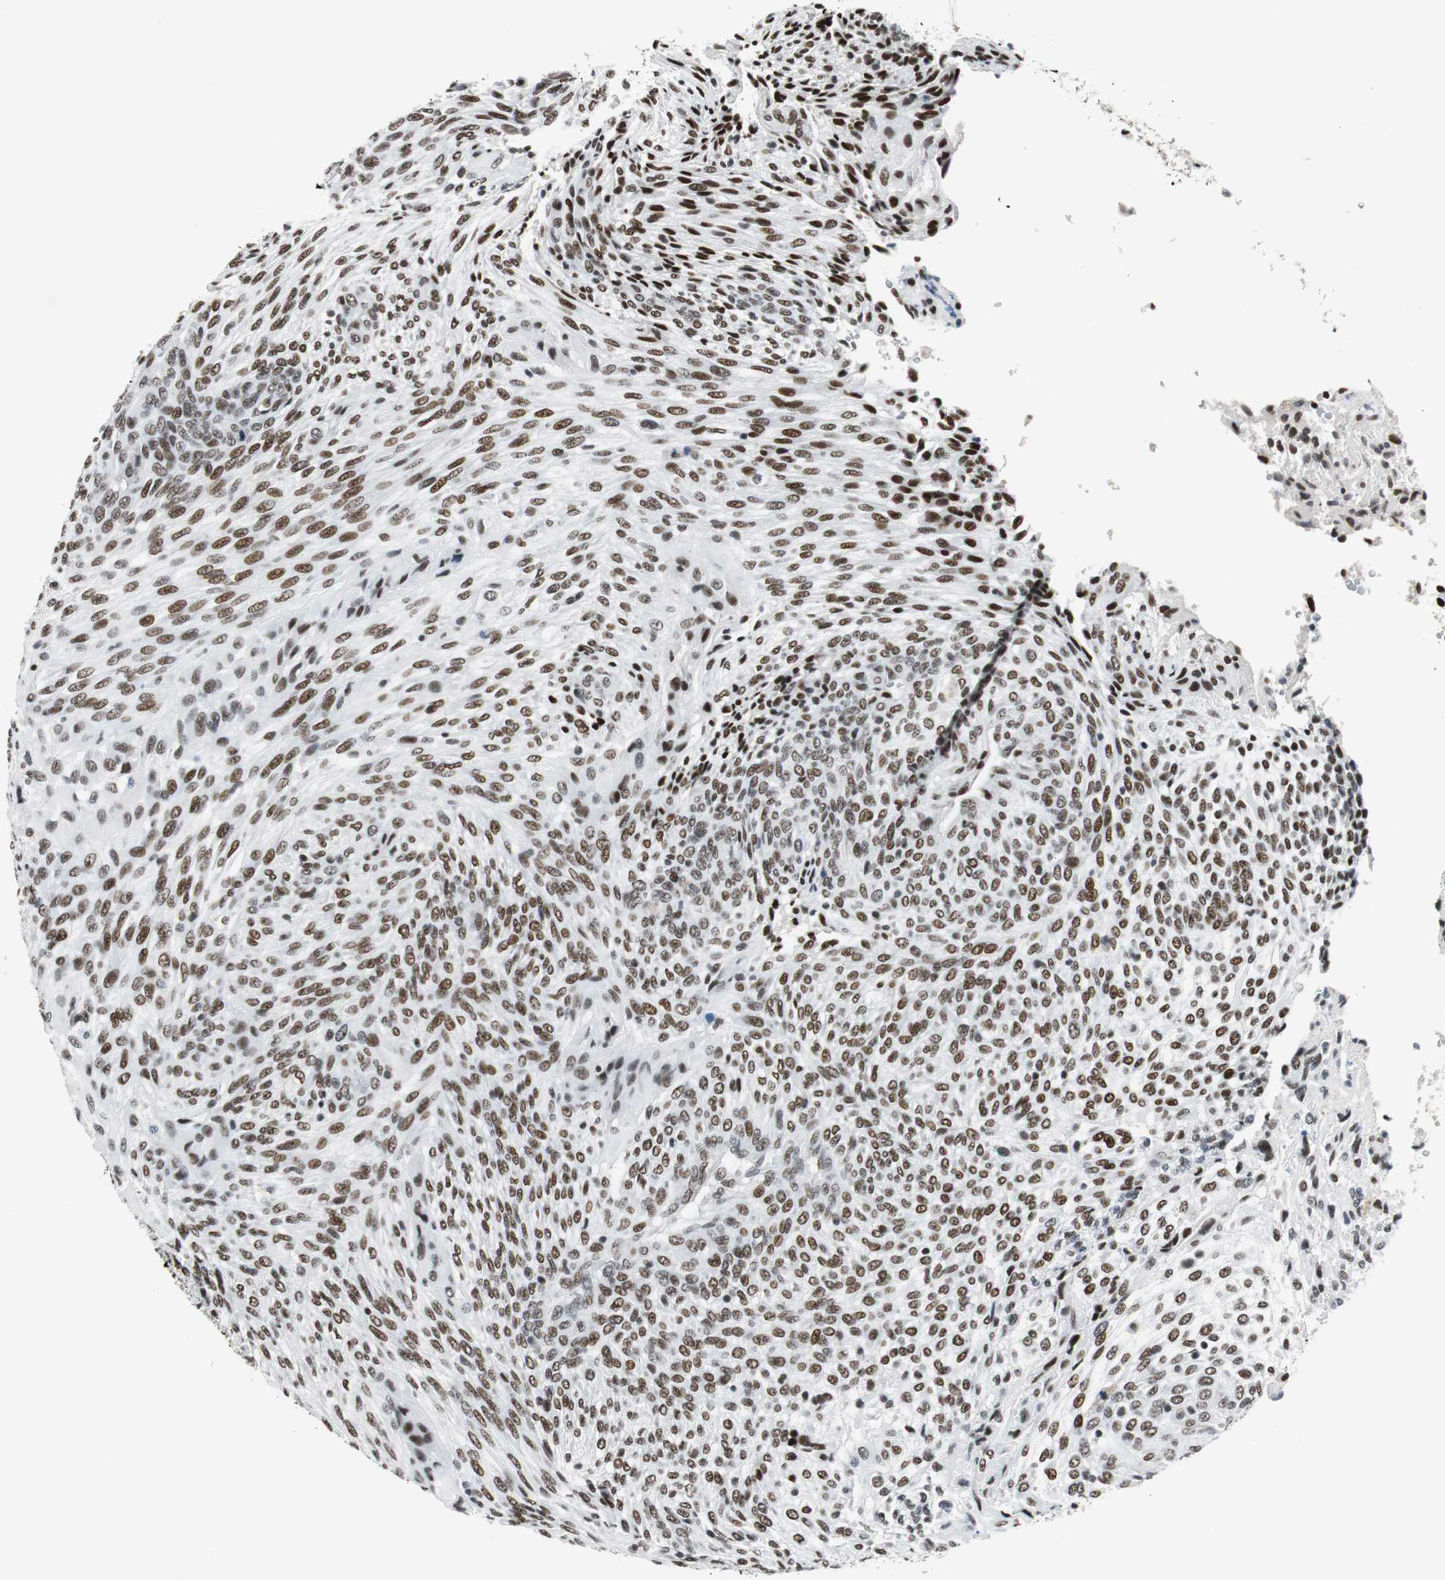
{"staining": {"intensity": "strong", "quantity": ">75%", "location": "nuclear"}, "tissue": "glioma", "cell_type": "Tumor cells", "image_type": "cancer", "snomed": [{"axis": "morphology", "description": "Glioma, malignant, High grade"}, {"axis": "topography", "description": "Cerebral cortex"}], "caption": "Tumor cells exhibit strong nuclear positivity in about >75% of cells in malignant glioma (high-grade).", "gene": "HDAC3", "patient": {"sex": "female", "age": 55}}